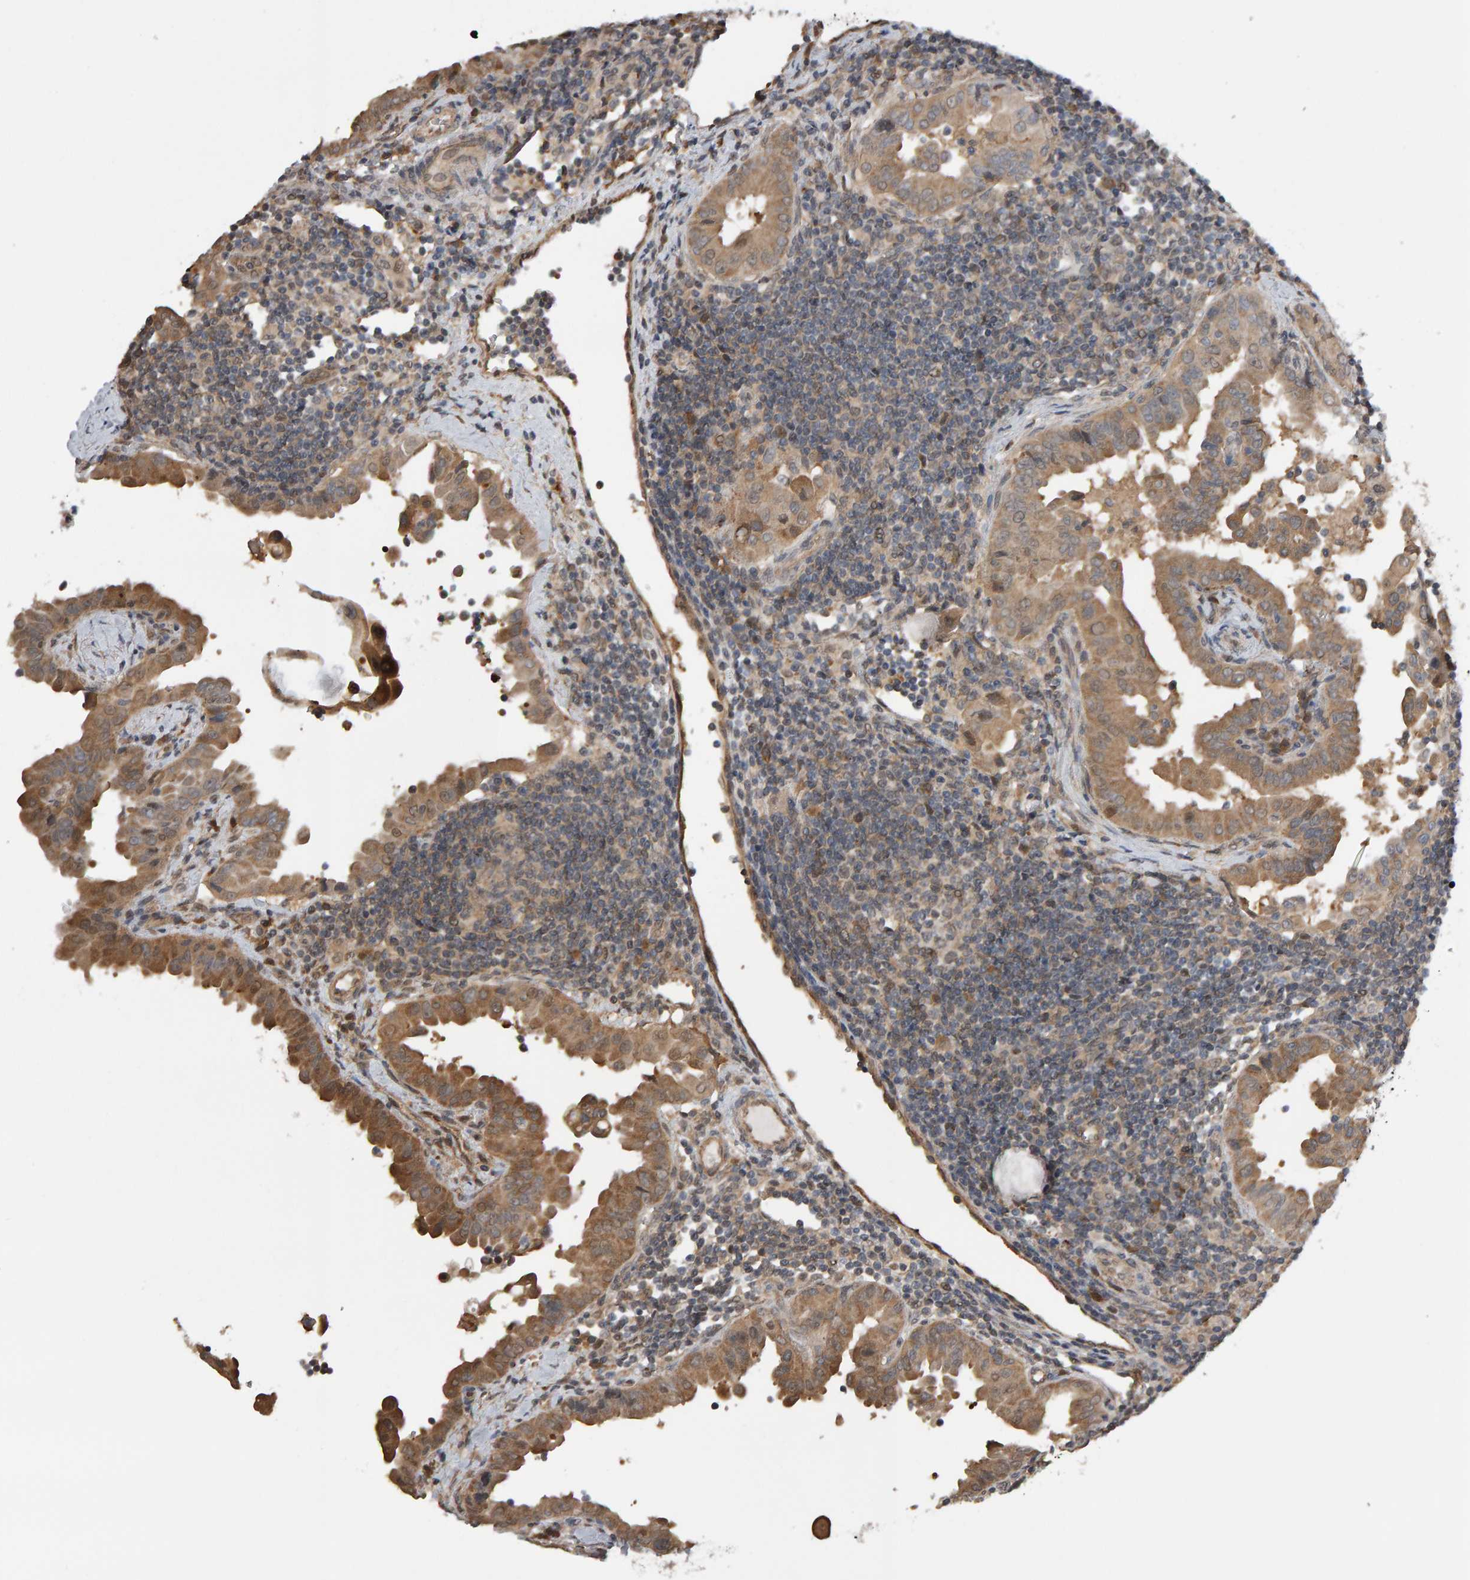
{"staining": {"intensity": "moderate", "quantity": ">75%", "location": "cytoplasmic/membranous"}, "tissue": "thyroid cancer", "cell_type": "Tumor cells", "image_type": "cancer", "snomed": [{"axis": "morphology", "description": "Papillary adenocarcinoma, NOS"}, {"axis": "topography", "description": "Thyroid gland"}], "caption": "Human thyroid cancer (papillary adenocarcinoma) stained with a protein marker displays moderate staining in tumor cells.", "gene": "COASY", "patient": {"sex": "male", "age": 33}}